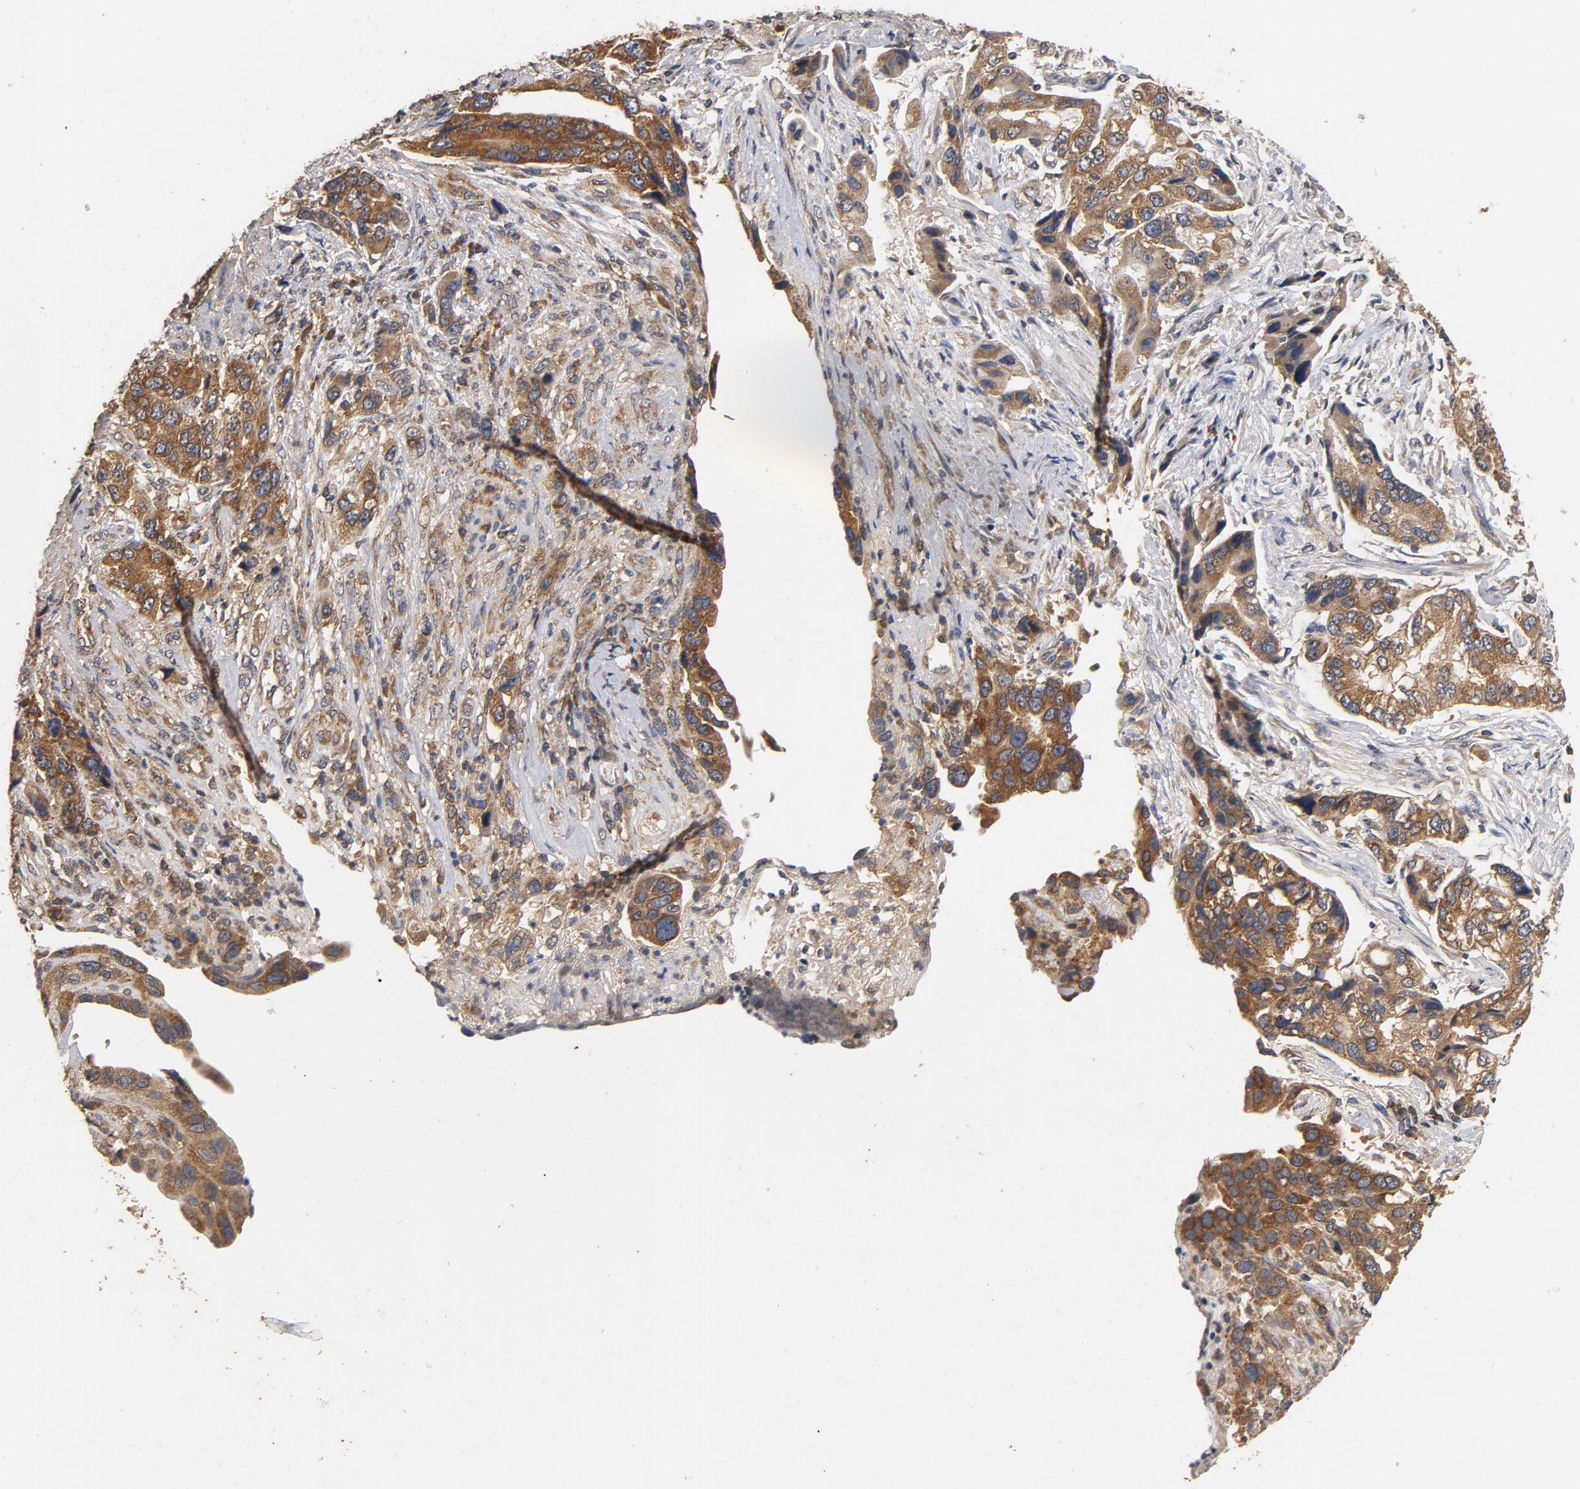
{"staining": {"intensity": "moderate", "quantity": ">75%", "location": "cytoplasmic/membranous"}, "tissue": "stomach cancer", "cell_type": "Tumor cells", "image_type": "cancer", "snomed": [{"axis": "morphology", "description": "Adenocarcinoma, NOS"}, {"axis": "topography", "description": "Stomach, lower"}], "caption": "Stomach cancer (adenocarcinoma) tissue shows moderate cytoplasmic/membranous staining in approximately >75% of tumor cells Immunohistochemistry (ihc) stains the protein in brown and the nuclei are stained blue.", "gene": "DDX6", "patient": {"sex": "female", "age": 93}}